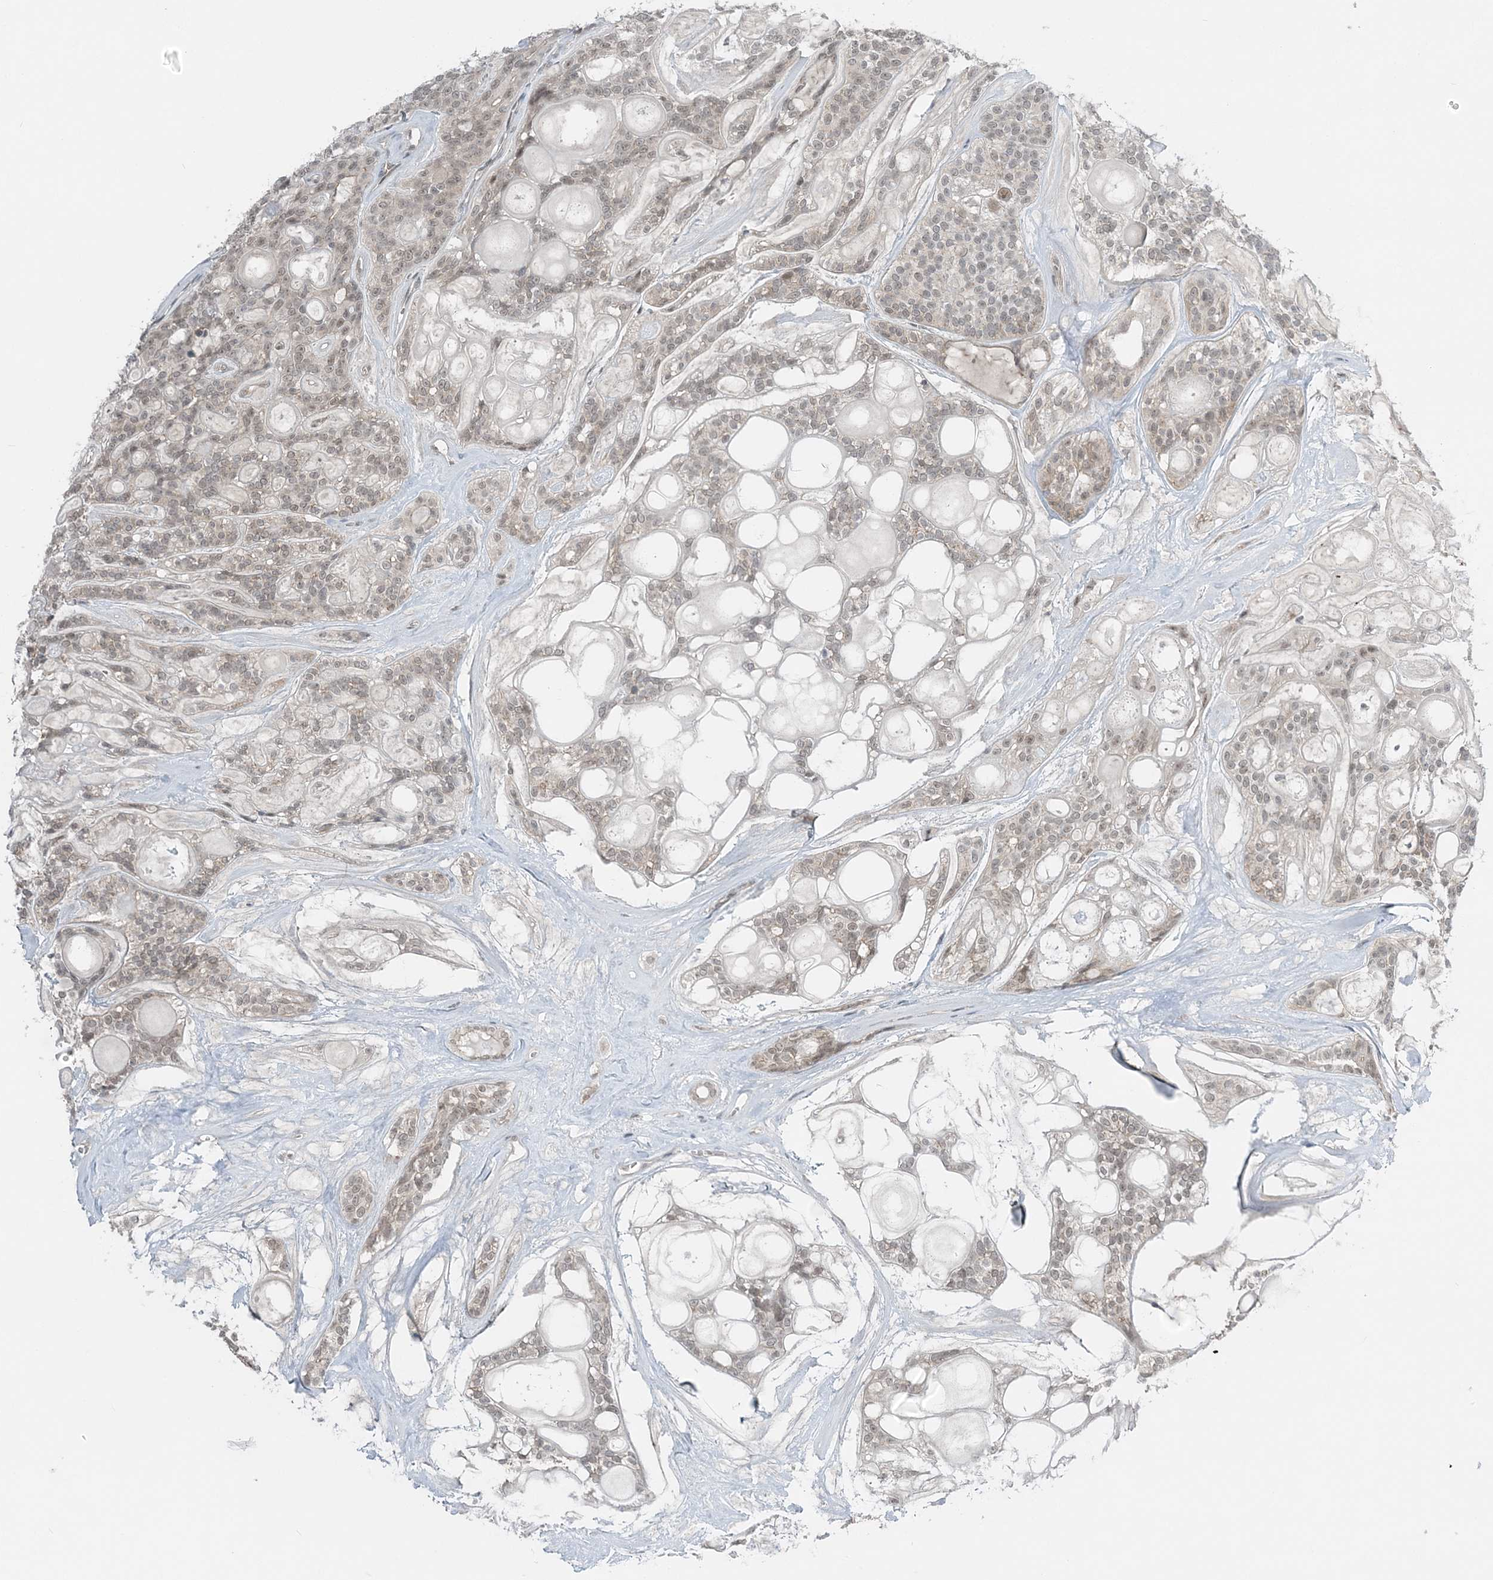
{"staining": {"intensity": "weak", "quantity": "<25%", "location": "nuclear"}, "tissue": "head and neck cancer", "cell_type": "Tumor cells", "image_type": "cancer", "snomed": [{"axis": "morphology", "description": "Adenocarcinoma, NOS"}, {"axis": "topography", "description": "Head-Neck"}], "caption": "A high-resolution image shows IHC staining of head and neck cancer, which reveals no significant positivity in tumor cells. (DAB (3,3'-diaminobenzidine) IHC with hematoxylin counter stain).", "gene": "ATP11A", "patient": {"sex": "male", "age": 66}}